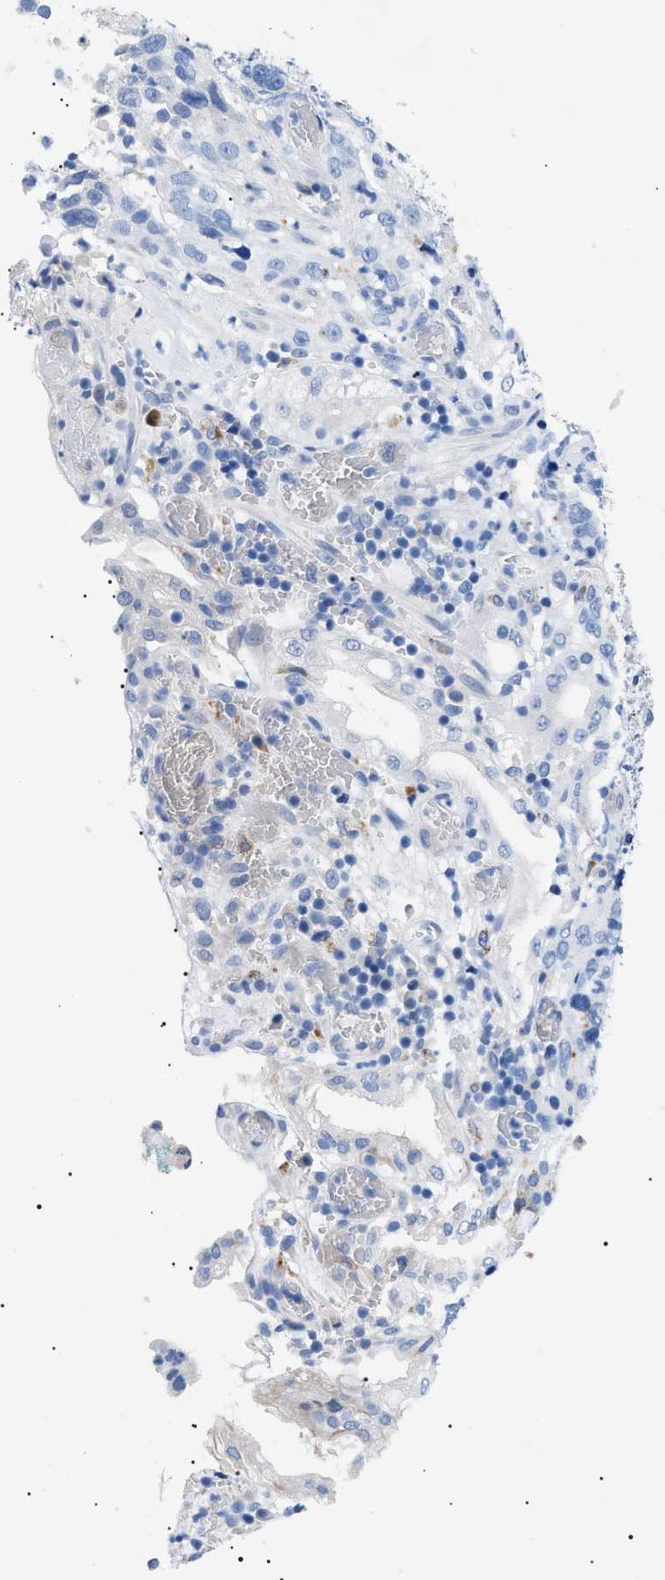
{"staining": {"intensity": "negative", "quantity": "none", "location": "none"}, "tissue": "stomach cancer", "cell_type": "Tumor cells", "image_type": "cancer", "snomed": [{"axis": "morphology", "description": "Normal tissue, NOS"}, {"axis": "morphology", "description": "Adenocarcinoma, NOS"}, {"axis": "topography", "description": "Stomach"}], "caption": "The micrograph reveals no significant positivity in tumor cells of adenocarcinoma (stomach).", "gene": "ACKR1", "patient": {"sex": "male", "age": 48}}